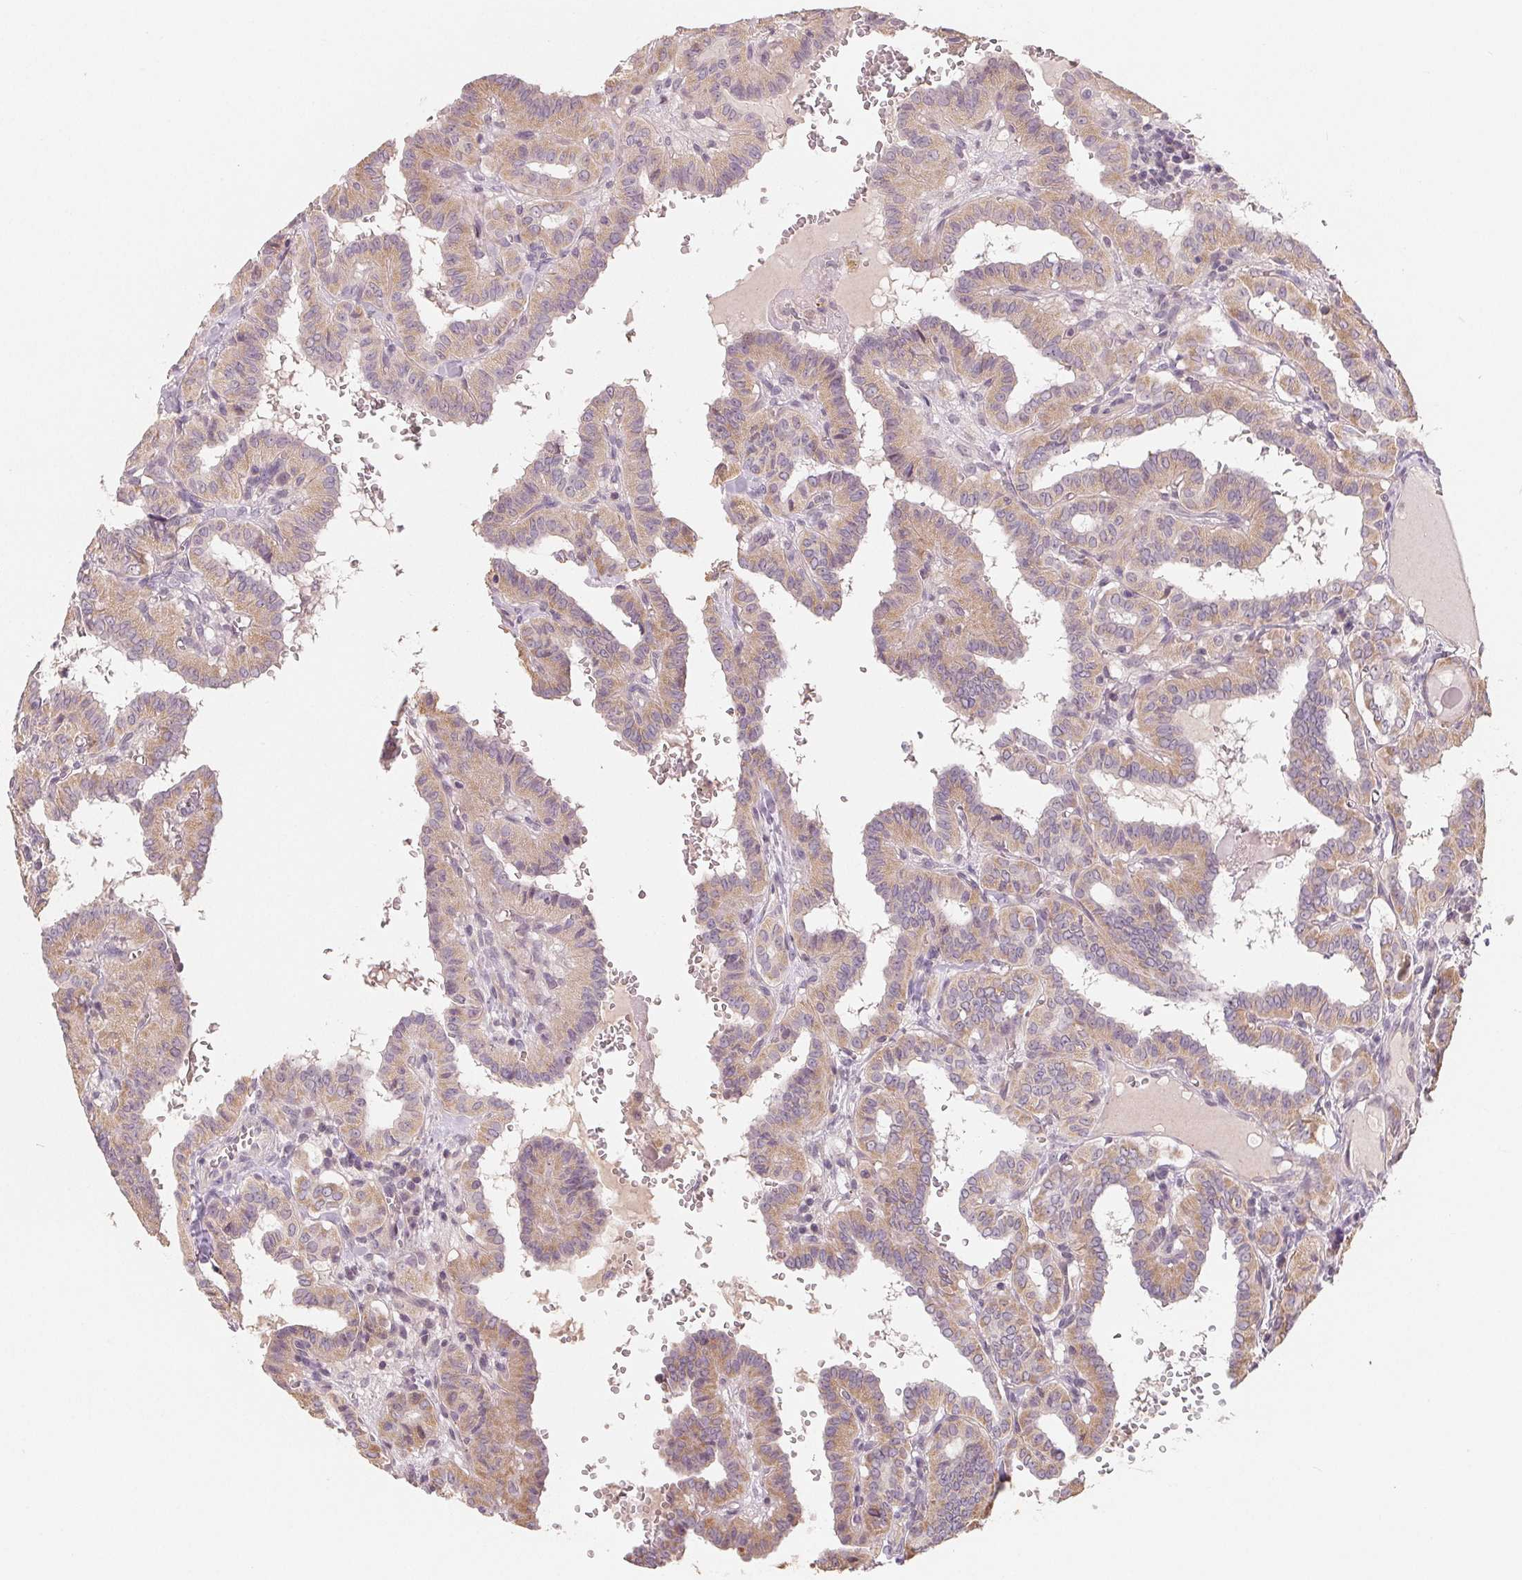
{"staining": {"intensity": "weak", "quantity": "25%-75%", "location": "cytoplasmic/membranous"}, "tissue": "thyroid cancer", "cell_type": "Tumor cells", "image_type": "cancer", "snomed": [{"axis": "morphology", "description": "Papillary adenocarcinoma, NOS"}, {"axis": "topography", "description": "Thyroid gland"}], "caption": "Thyroid cancer (papillary adenocarcinoma) was stained to show a protein in brown. There is low levels of weak cytoplasmic/membranous staining in about 25%-75% of tumor cells.", "gene": "AQP8", "patient": {"sex": "female", "age": 21}}